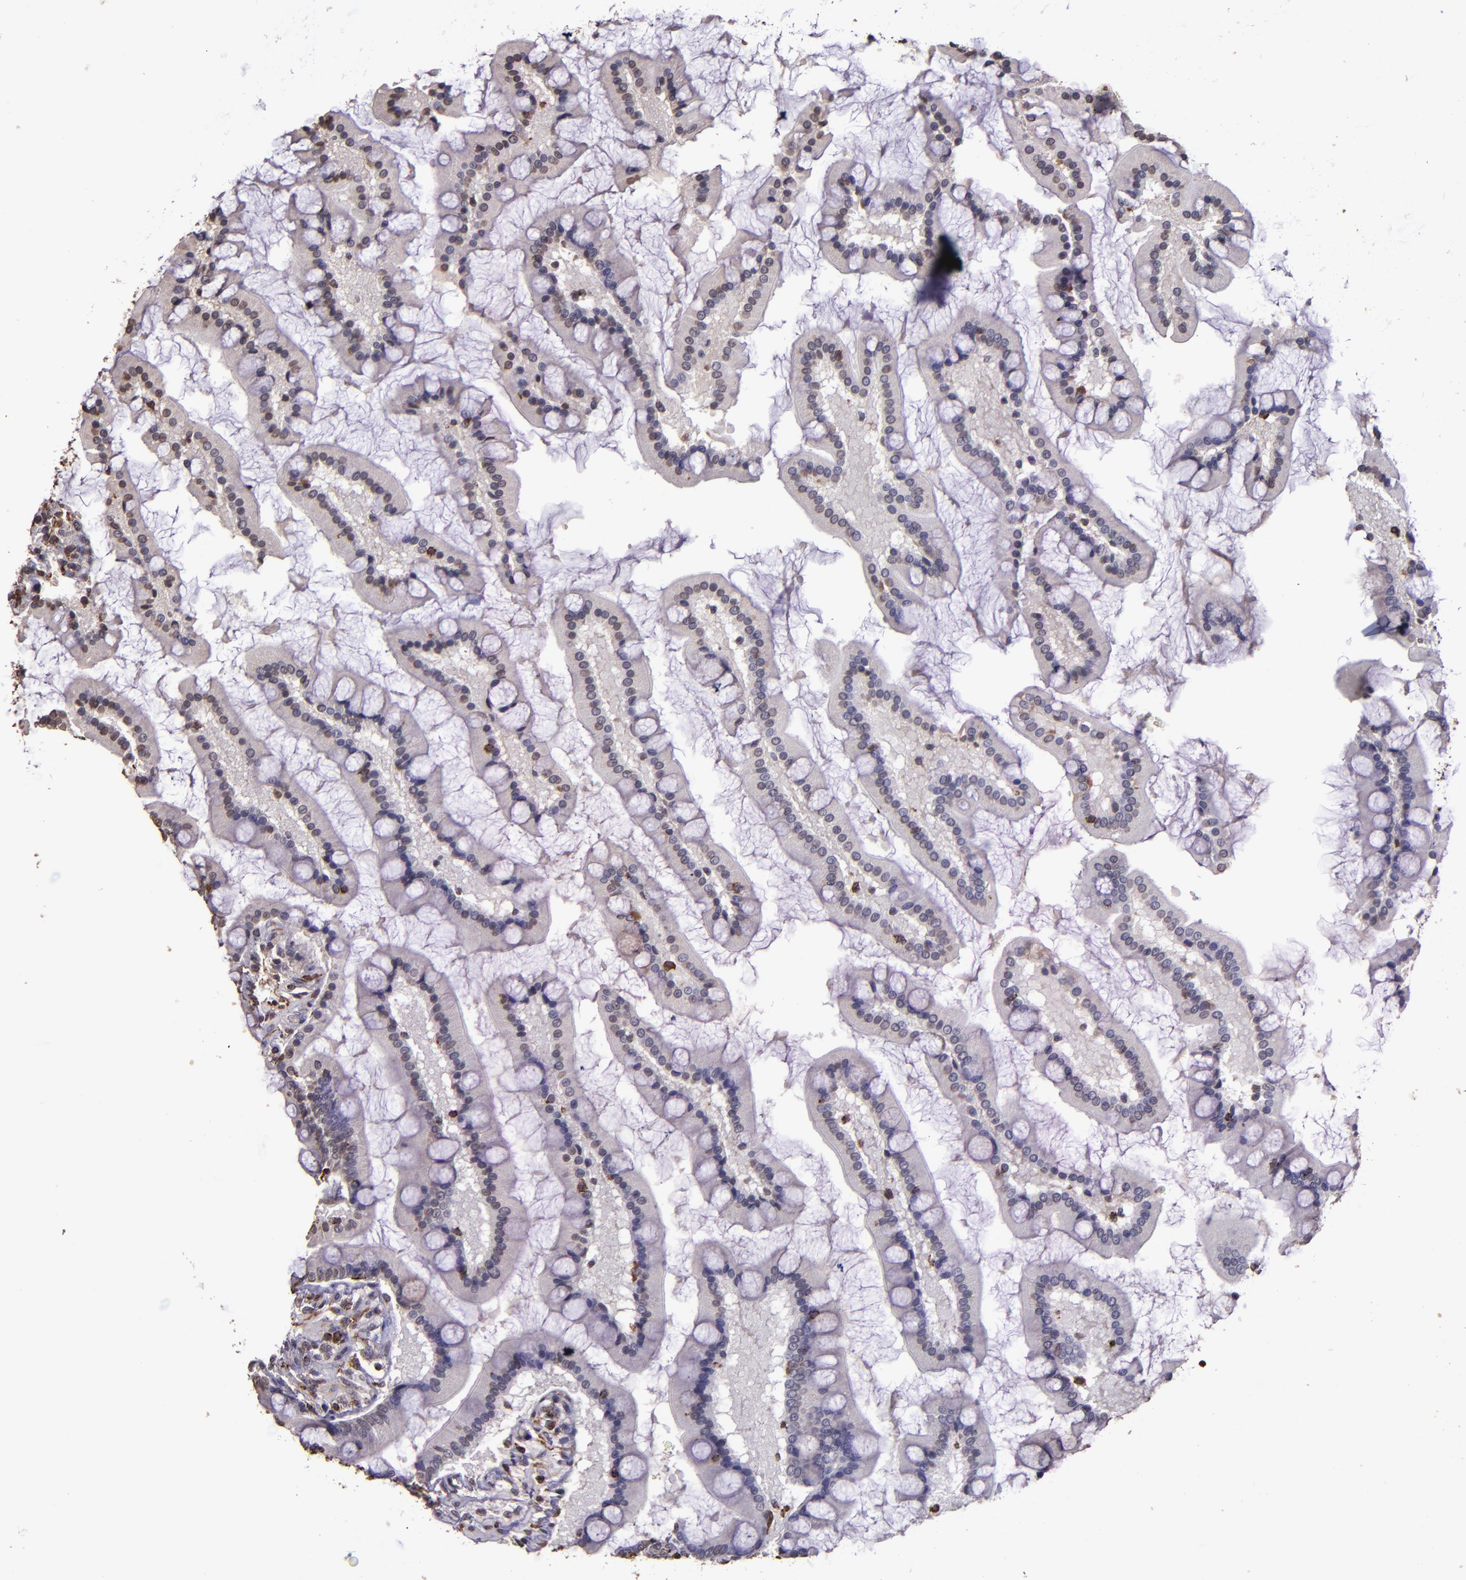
{"staining": {"intensity": "weak", "quantity": "<25%", "location": "cytoplasmic/membranous"}, "tissue": "small intestine", "cell_type": "Glandular cells", "image_type": "normal", "snomed": [{"axis": "morphology", "description": "Normal tissue, NOS"}, {"axis": "topography", "description": "Small intestine"}], "caption": "High magnification brightfield microscopy of unremarkable small intestine stained with DAB (brown) and counterstained with hematoxylin (blue): glandular cells show no significant expression. (DAB (3,3'-diaminobenzidine) immunohistochemistry, high magnification).", "gene": "SLC2A3", "patient": {"sex": "male", "age": 41}}